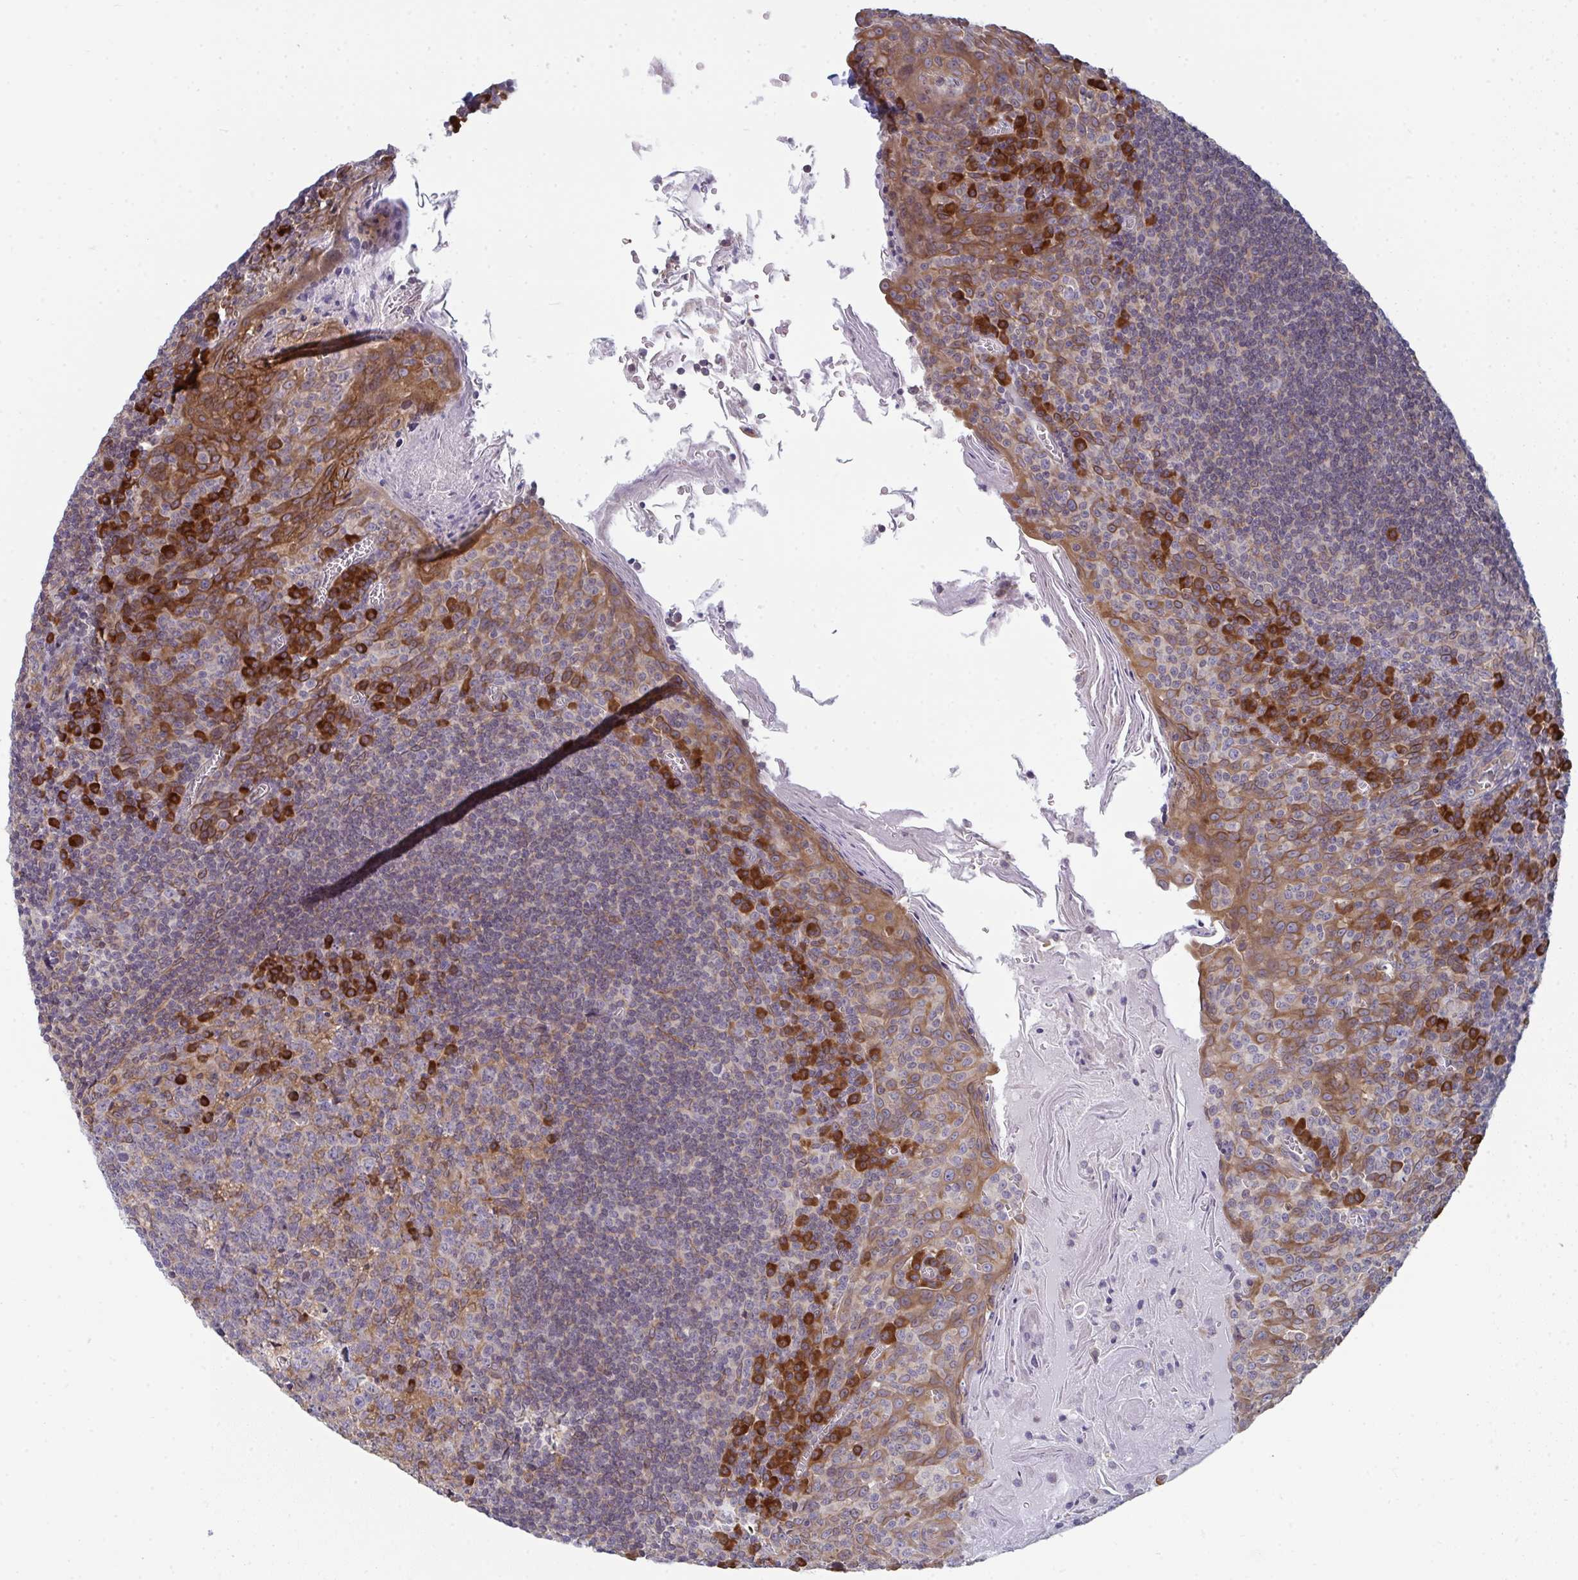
{"staining": {"intensity": "weak", "quantity": "25%-75%", "location": "cytoplasmic/membranous"}, "tissue": "tonsil", "cell_type": "Germinal center cells", "image_type": "normal", "snomed": [{"axis": "morphology", "description": "Normal tissue, NOS"}, {"axis": "topography", "description": "Tonsil"}], "caption": "Immunohistochemical staining of normal tonsil displays weak cytoplasmic/membranous protein positivity in about 25%-75% of germinal center cells. (Stains: DAB (3,3'-diaminobenzidine) in brown, nuclei in blue, Microscopy: brightfield microscopy at high magnification).", "gene": "LYSMD4", "patient": {"sex": "male", "age": 27}}